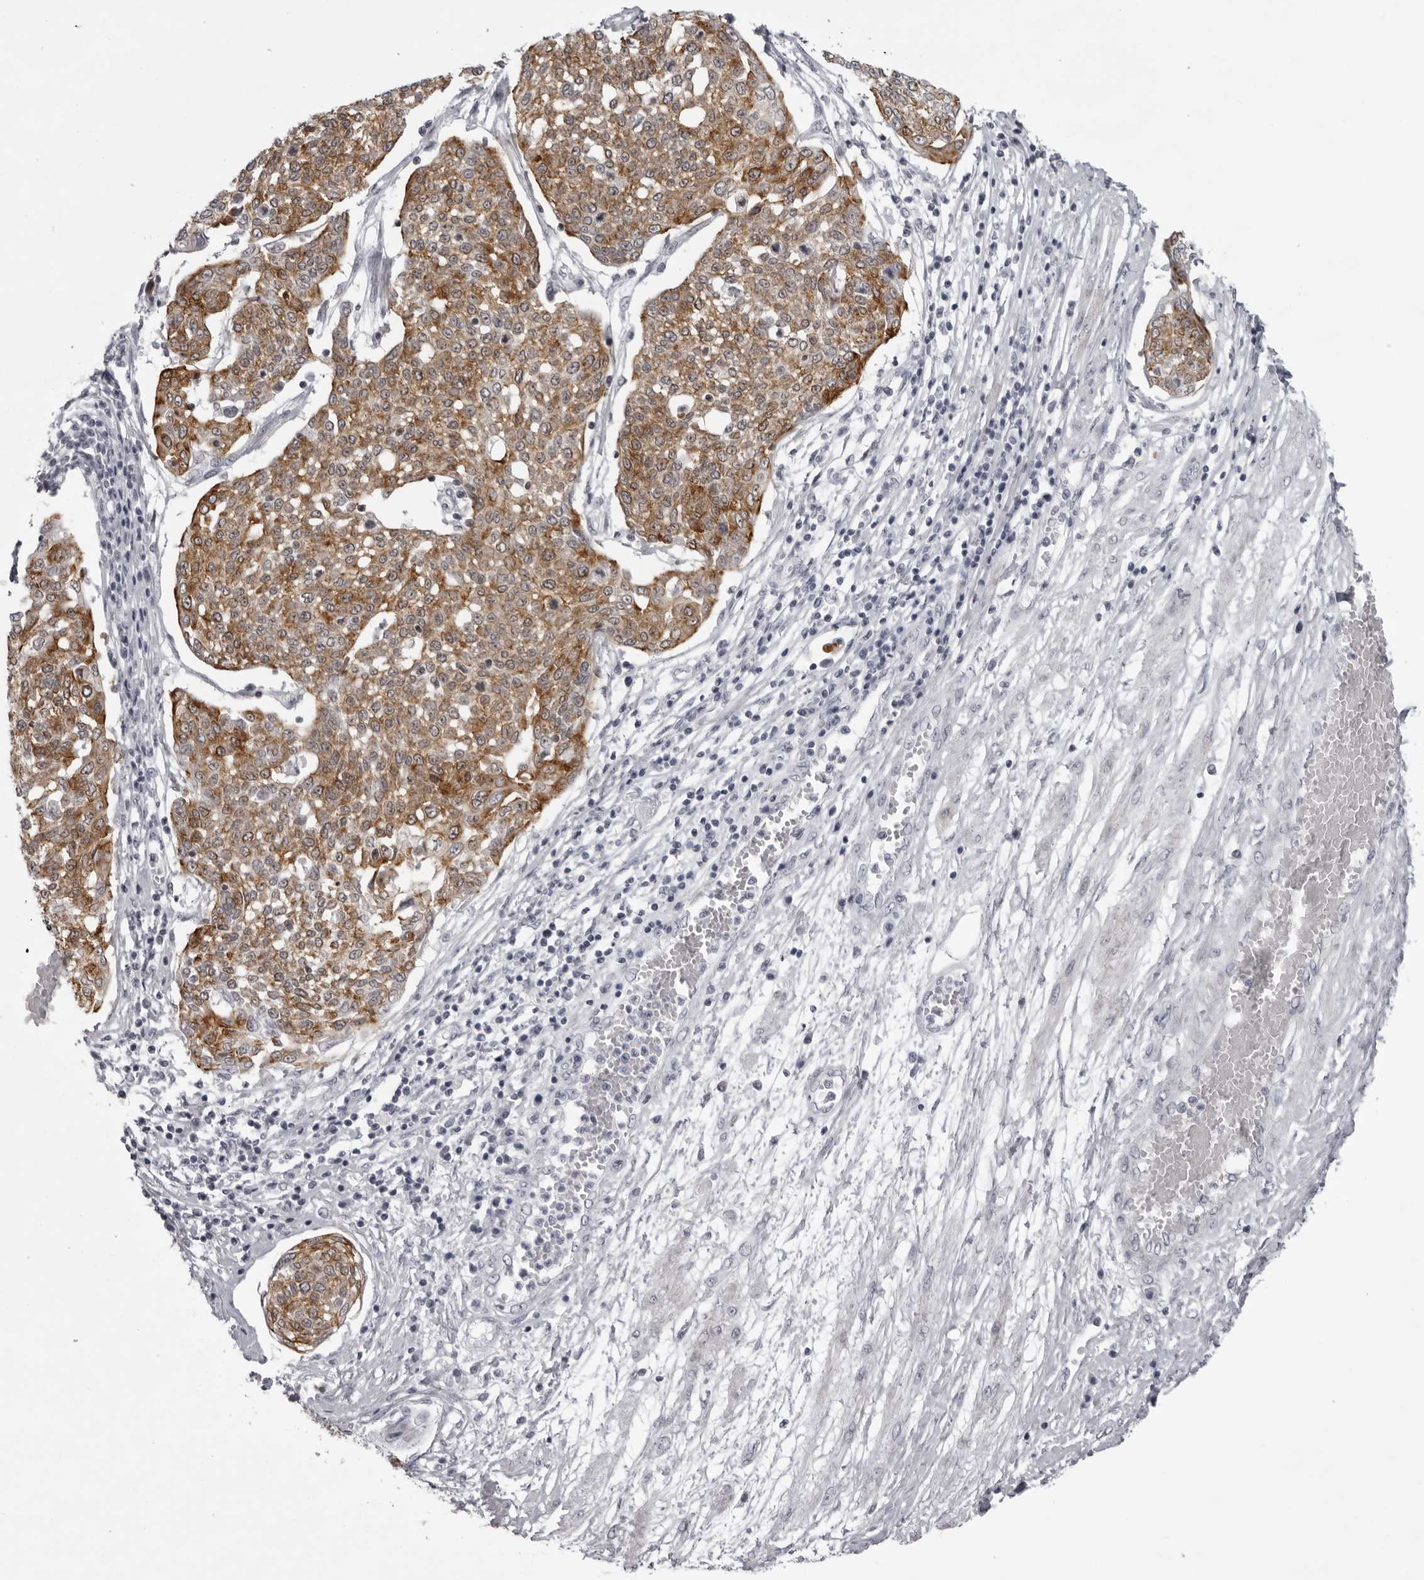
{"staining": {"intensity": "moderate", "quantity": ">75%", "location": "cytoplasmic/membranous"}, "tissue": "cervical cancer", "cell_type": "Tumor cells", "image_type": "cancer", "snomed": [{"axis": "morphology", "description": "Squamous cell carcinoma, NOS"}, {"axis": "topography", "description": "Cervix"}], "caption": "Protein expression analysis of human cervical cancer (squamous cell carcinoma) reveals moderate cytoplasmic/membranous expression in approximately >75% of tumor cells.", "gene": "NUDT18", "patient": {"sex": "female", "age": 34}}